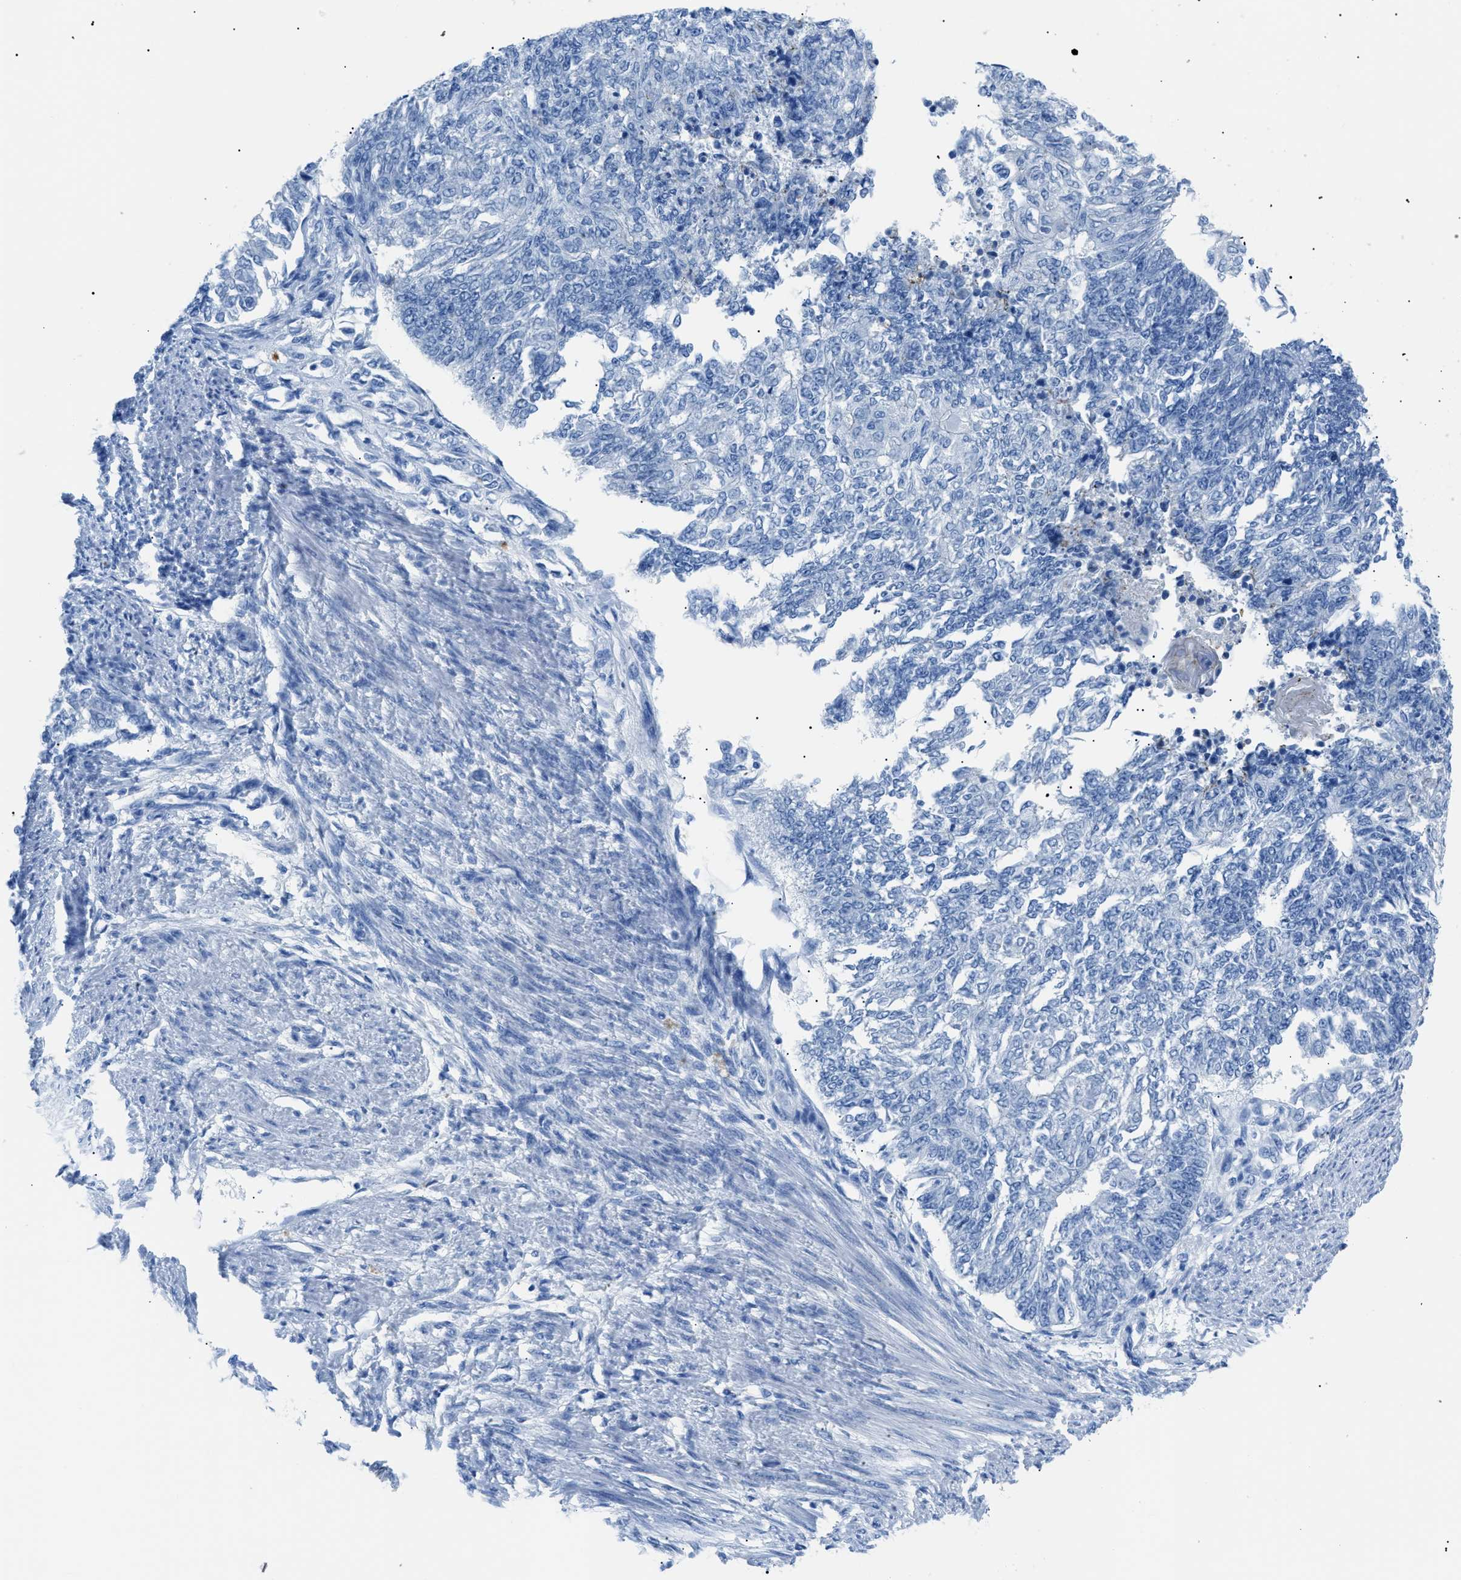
{"staining": {"intensity": "negative", "quantity": "none", "location": "none"}, "tissue": "endometrial cancer", "cell_type": "Tumor cells", "image_type": "cancer", "snomed": [{"axis": "morphology", "description": "Adenocarcinoma, NOS"}, {"axis": "topography", "description": "Endometrium"}], "caption": "An image of human endometrial cancer is negative for staining in tumor cells.", "gene": "ZDHHC24", "patient": {"sex": "female", "age": 32}}